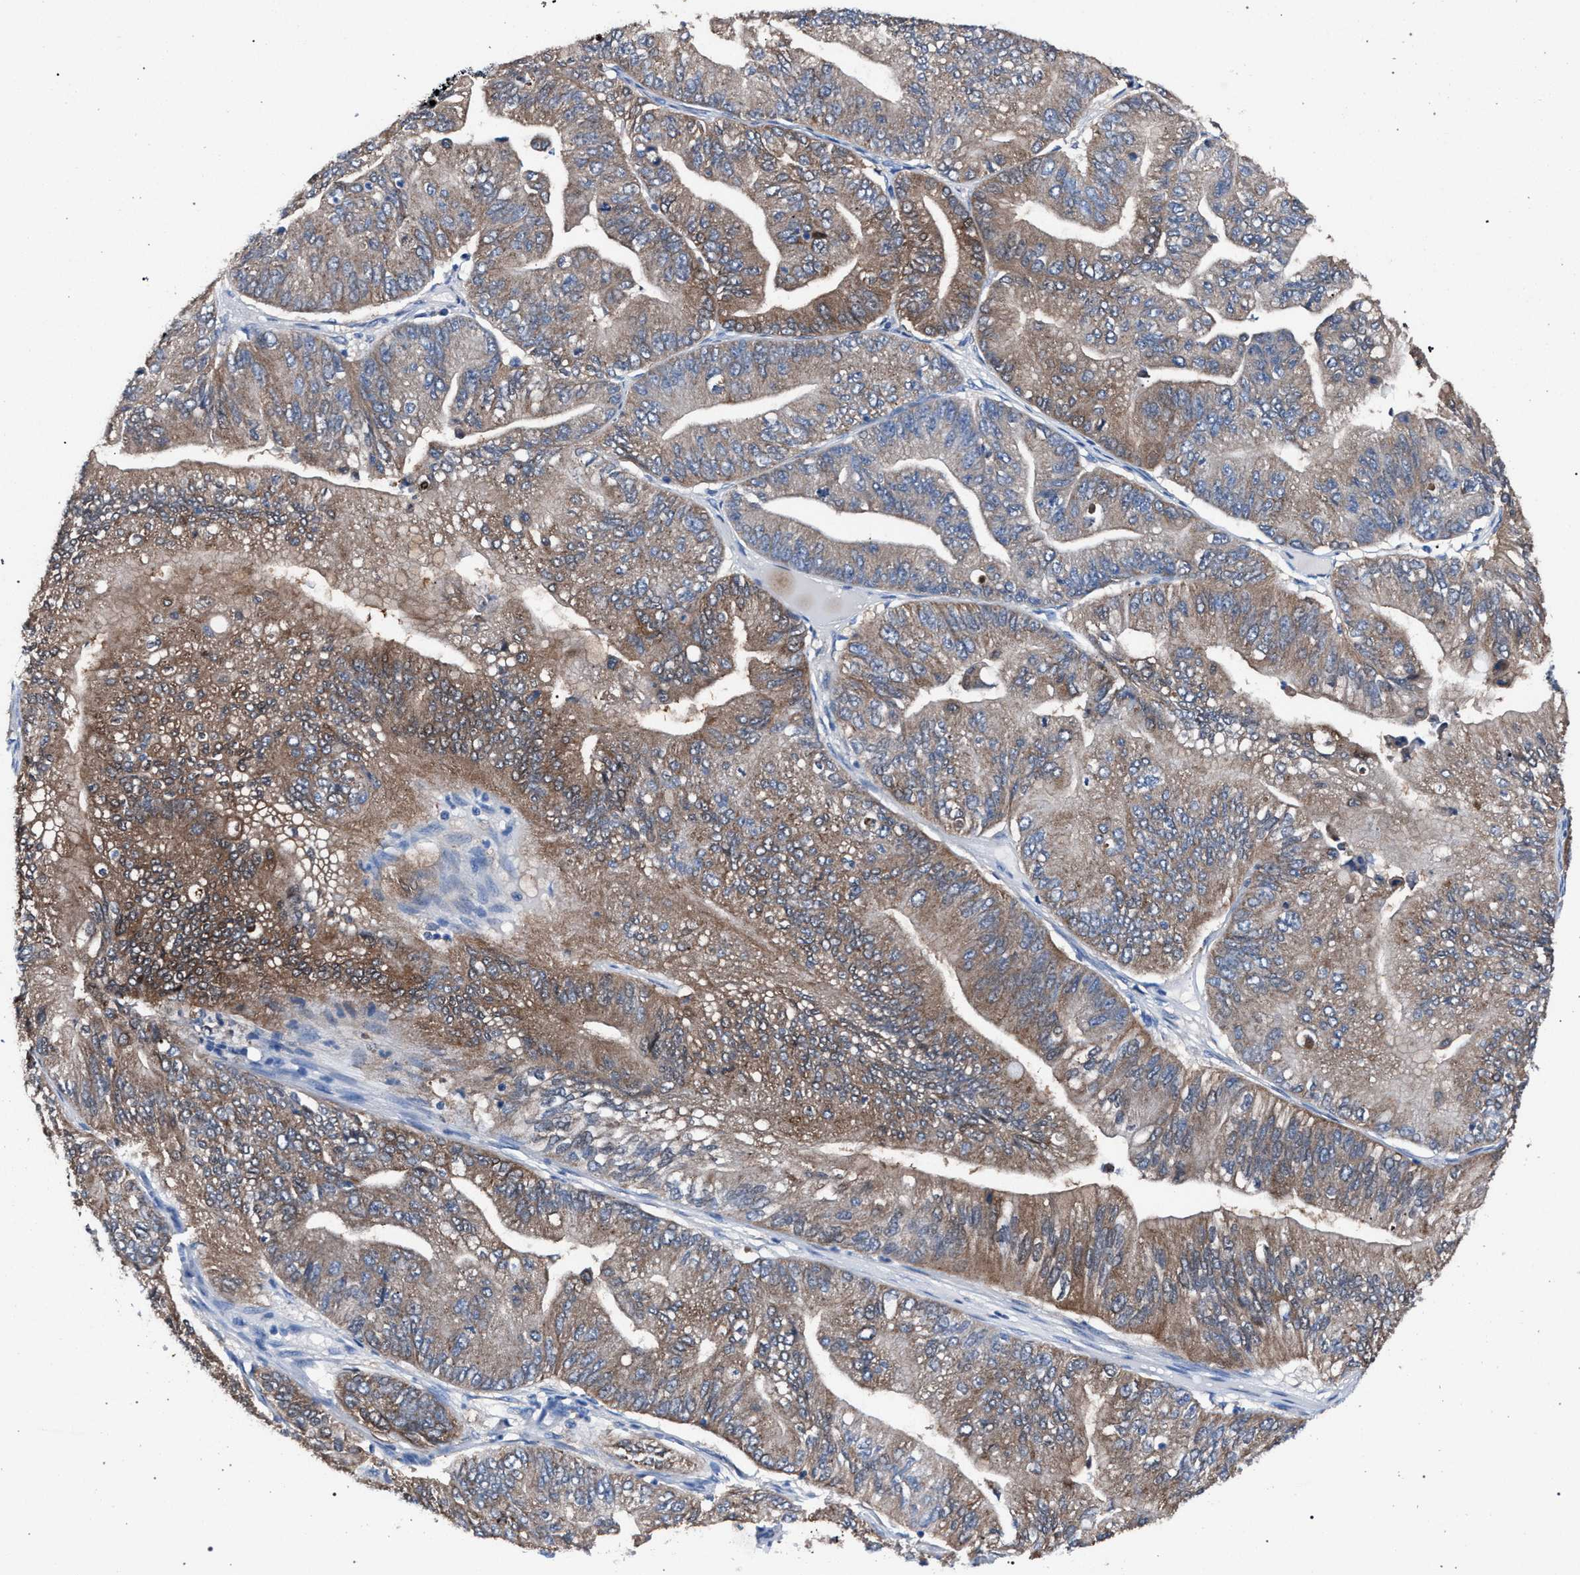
{"staining": {"intensity": "moderate", "quantity": ">75%", "location": "cytoplasmic/membranous"}, "tissue": "ovarian cancer", "cell_type": "Tumor cells", "image_type": "cancer", "snomed": [{"axis": "morphology", "description": "Cystadenocarcinoma, mucinous, NOS"}, {"axis": "topography", "description": "Ovary"}], "caption": "This micrograph exhibits immunohistochemistry (IHC) staining of ovarian mucinous cystadenocarcinoma, with medium moderate cytoplasmic/membranous staining in about >75% of tumor cells.", "gene": "CRYZ", "patient": {"sex": "female", "age": 61}}